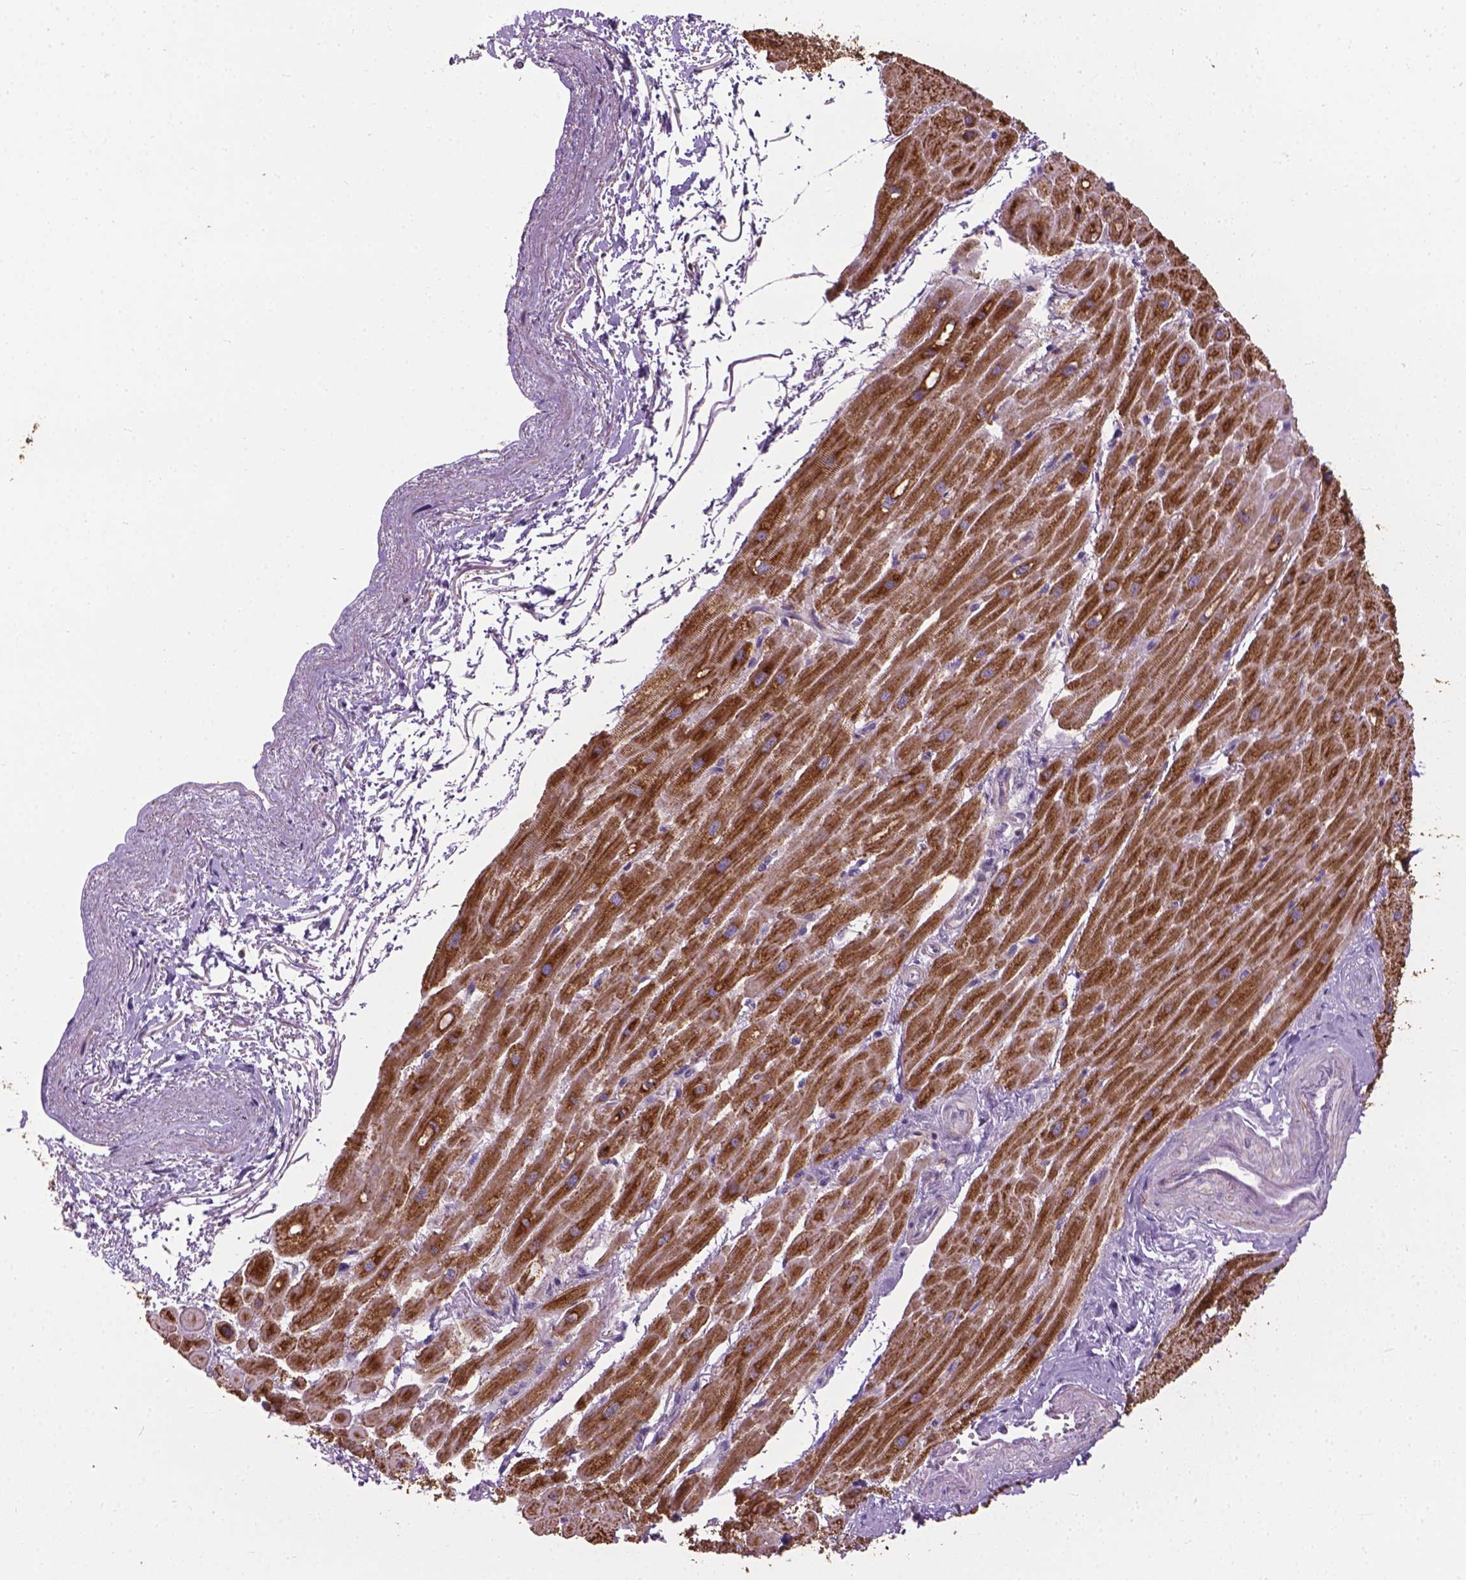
{"staining": {"intensity": "moderate", "quantity": ">75%", "location": "cytoplasmic/membranous"}, "tissue": "heart muscle", "cell_type": "Cardiomyocytes", "image_type": "normal", "snomed": [{"axis": "morphology", "description": "Normal tissue, NOS"}, {"axis": "topography", "description": "Heart"}], "caption": "Brown immunohistochemical staining in benign human heart muscle shows moderate cytoplasmic/membranous staining in about >75% of cardiomyocytes. The protein is stained brown, and the nuclei are stained in blue (DAB IHC with brightfield microscopy, high magnification).", "gene": "VDAC1", "patient": {"sex": "male", "age": 62}}